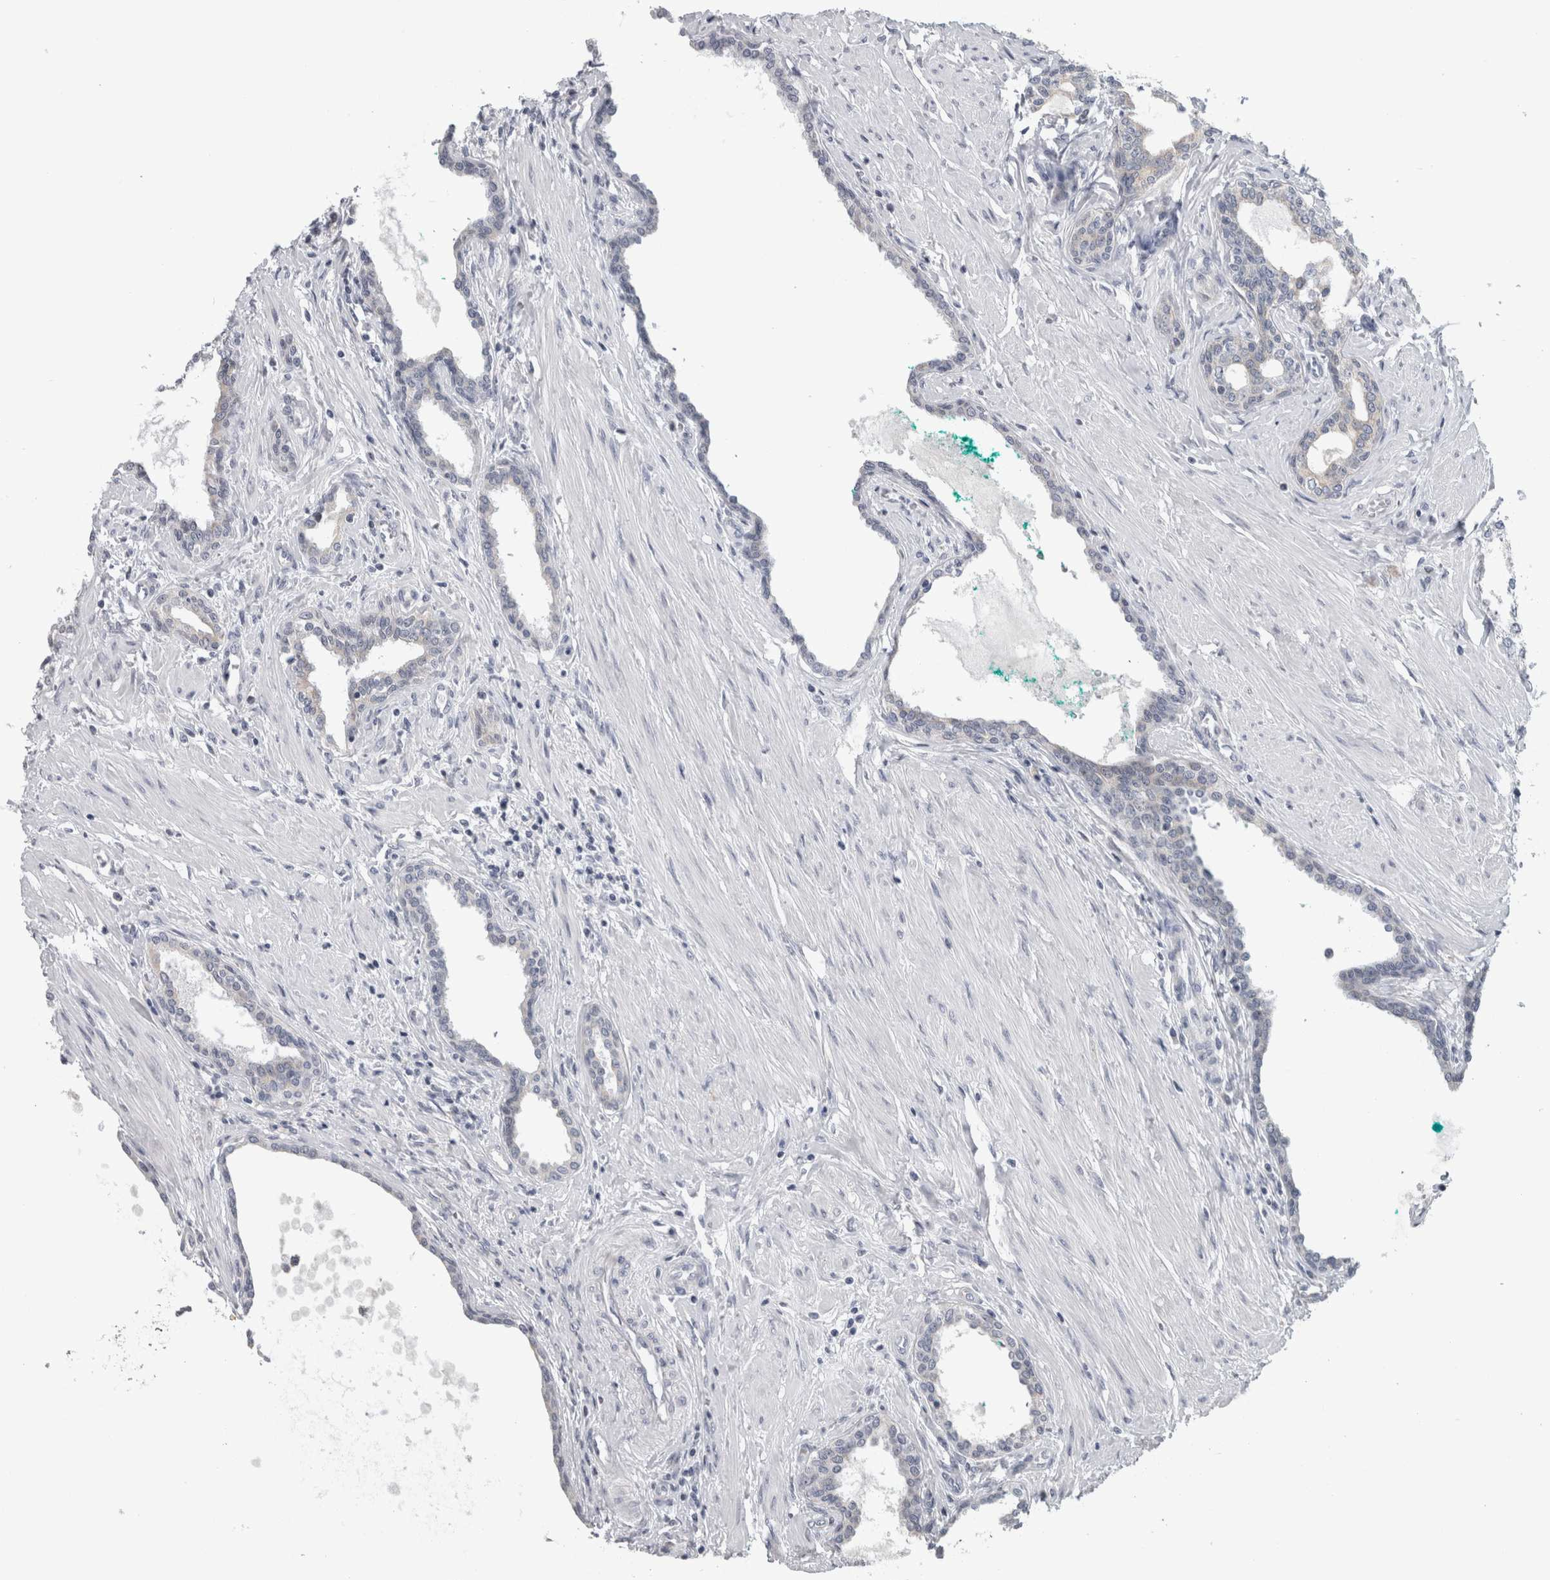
{"staining": {"intensity": "negative", "quantity": "none", "location": "none"}, "tissue": "prostate cancer", "cell_type": "Tumor cells", "image_type": "cancer", "snomed": [{"axis": "morphology", "description": "Adenocarcinoma, High grade"}, {"axis": "topography", "description": "Prostate"}], "caption": "This image is of prostate adenocarcinoma (high-grade) stained with immunohistochemistry to label a protein in brown with the nuclei are counter-stained blue. There is no expression in tumor cells. Brightfield microscopy of immunohistochemistry stained with DAB (brown) and hematoxylin (blue), captured at high magnification.", "gene": "OR2K2", "patient": {"sex": "male", "age": 52}}